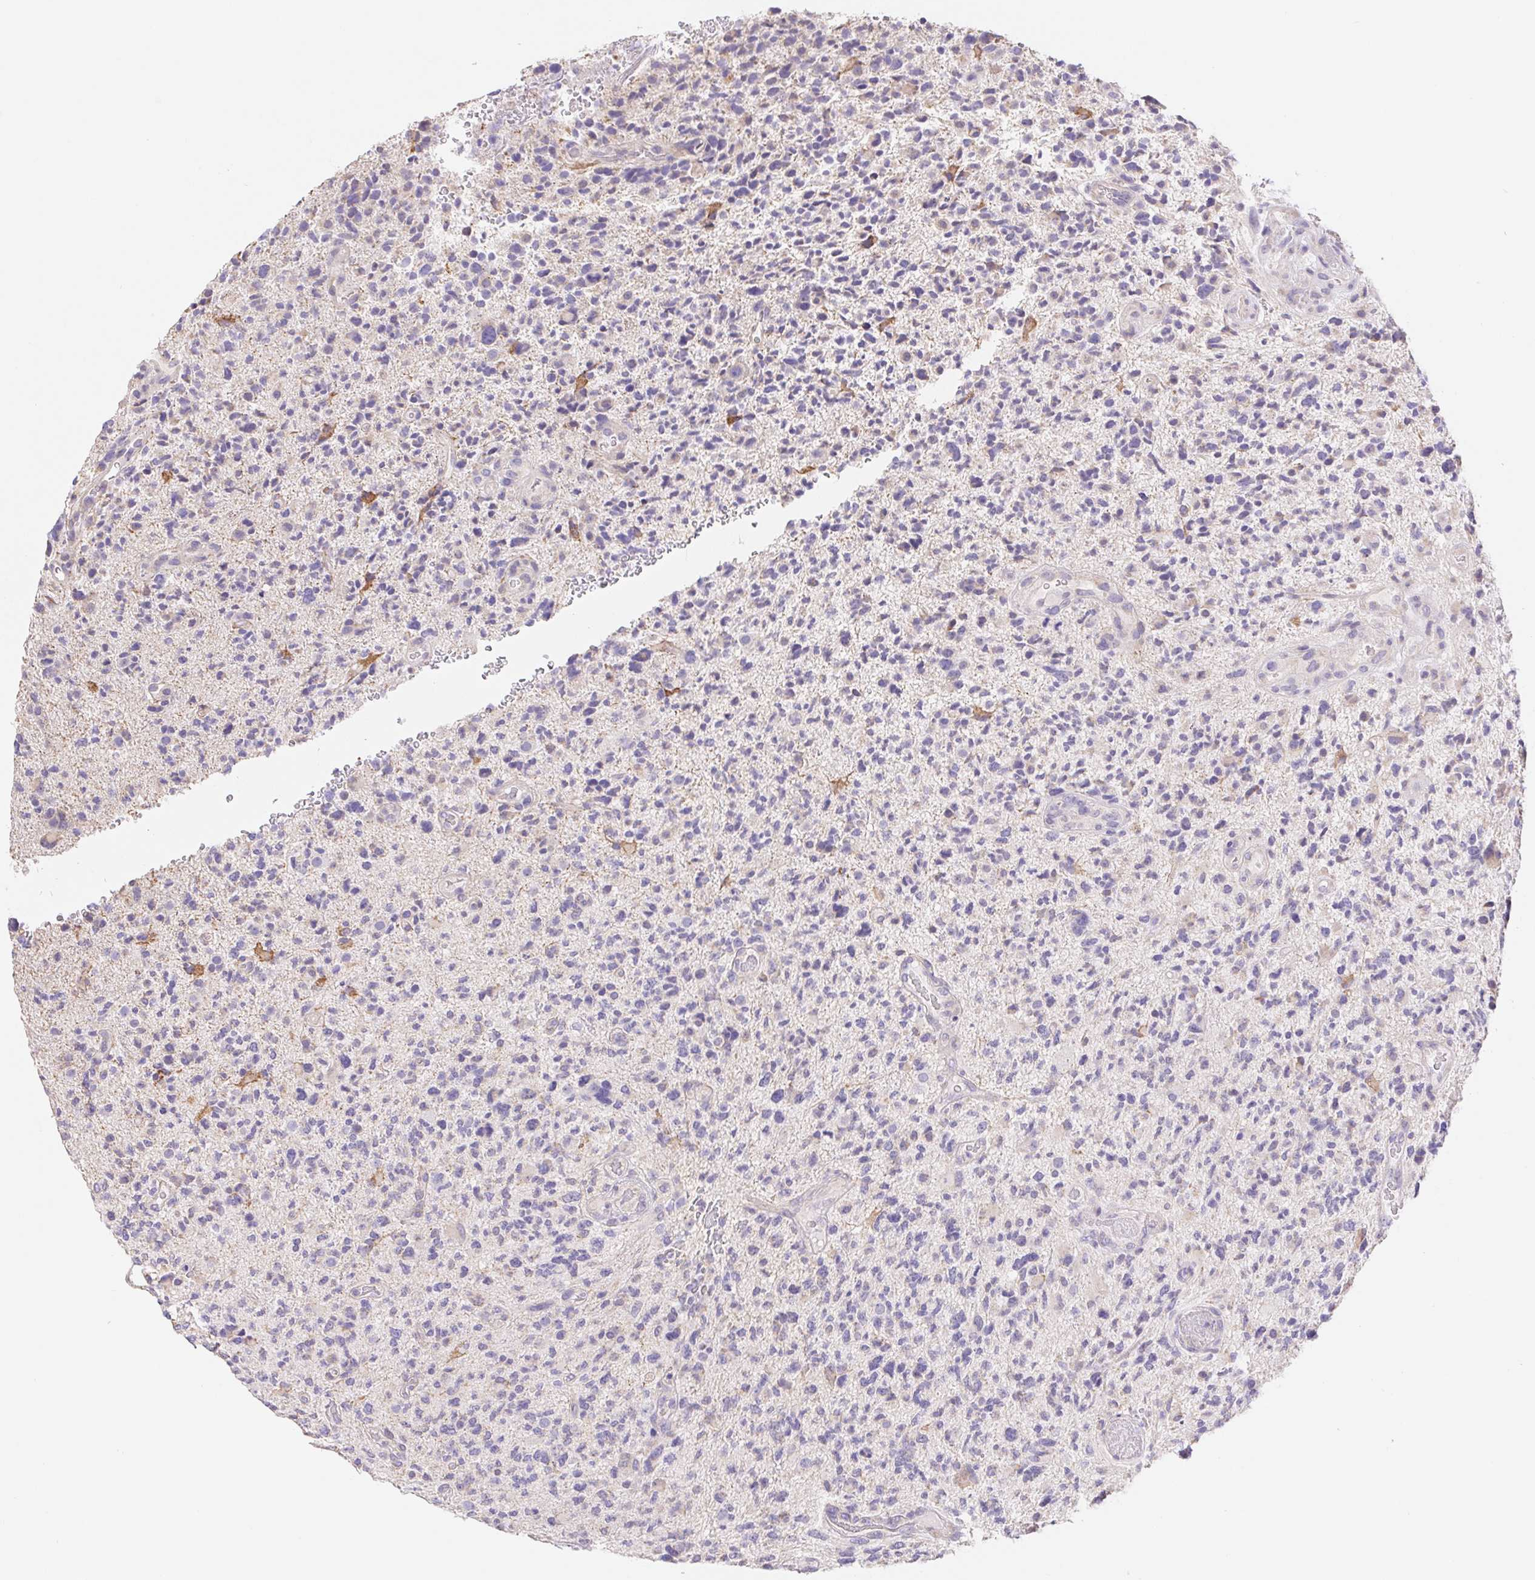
{"staining": {"intensity": "negative", "quantity": "none", "location": "none"}, "tissue": "glioma", "cell_type": "Tumor cells", "image_type": "cancer", "snomed": [{"axis": "morphology", "description": "Glioma, malignant, High grade"}, {"axis": "topography", "description": "Brain"}], "caption": "Immunohistochemical staining of human glioma demonstrates no significant staining in tumor cells.", "gene": "FKBP6", "patient": {"sex": "female", "age": 71}}